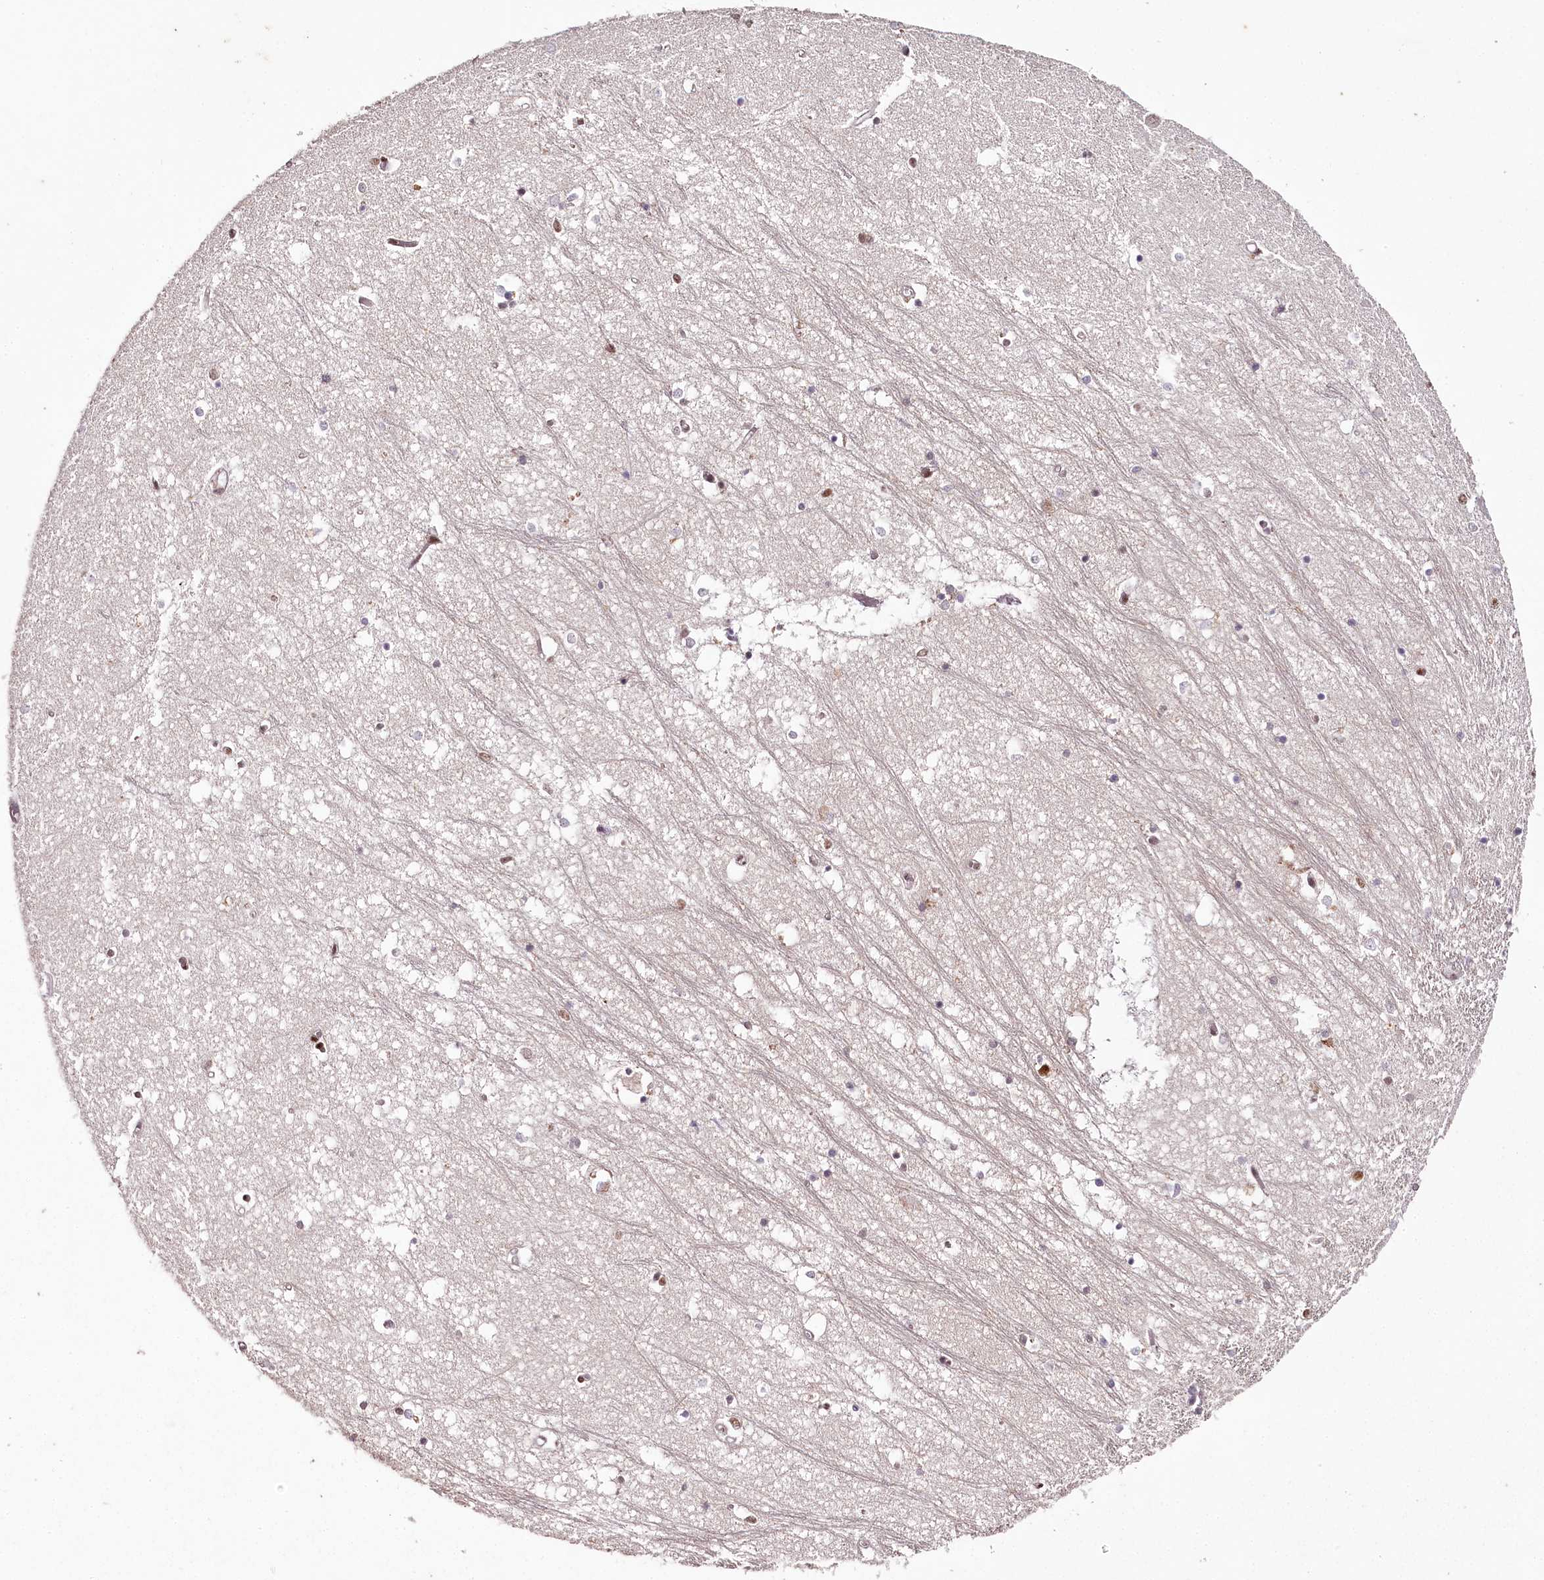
{"staining": {"intensity": "moderate", "quantity": "<25%", "location": "nuclear"}, "tissue": "hippocampus", "cell_type": "Glial cells", "image_type": "normal", "snomed": [{"axis": "morphology", "description": "Normal tissue, NOS"}, {"axis": "topography", "description": "Hippocampus"}], "caption": "Unremarkable hippocampus reveals moderate nuclear staining in approximately <25% of glial cells The staining was performed using DAB (3,3'-diaminobenzidine) to visualize the protein expression in brown, while the nuclei were stained in blue with hematoxylin (Magnification: 20x)..", "gene": "PSPC1", "patient": {"sex": "male", "age": 70}}